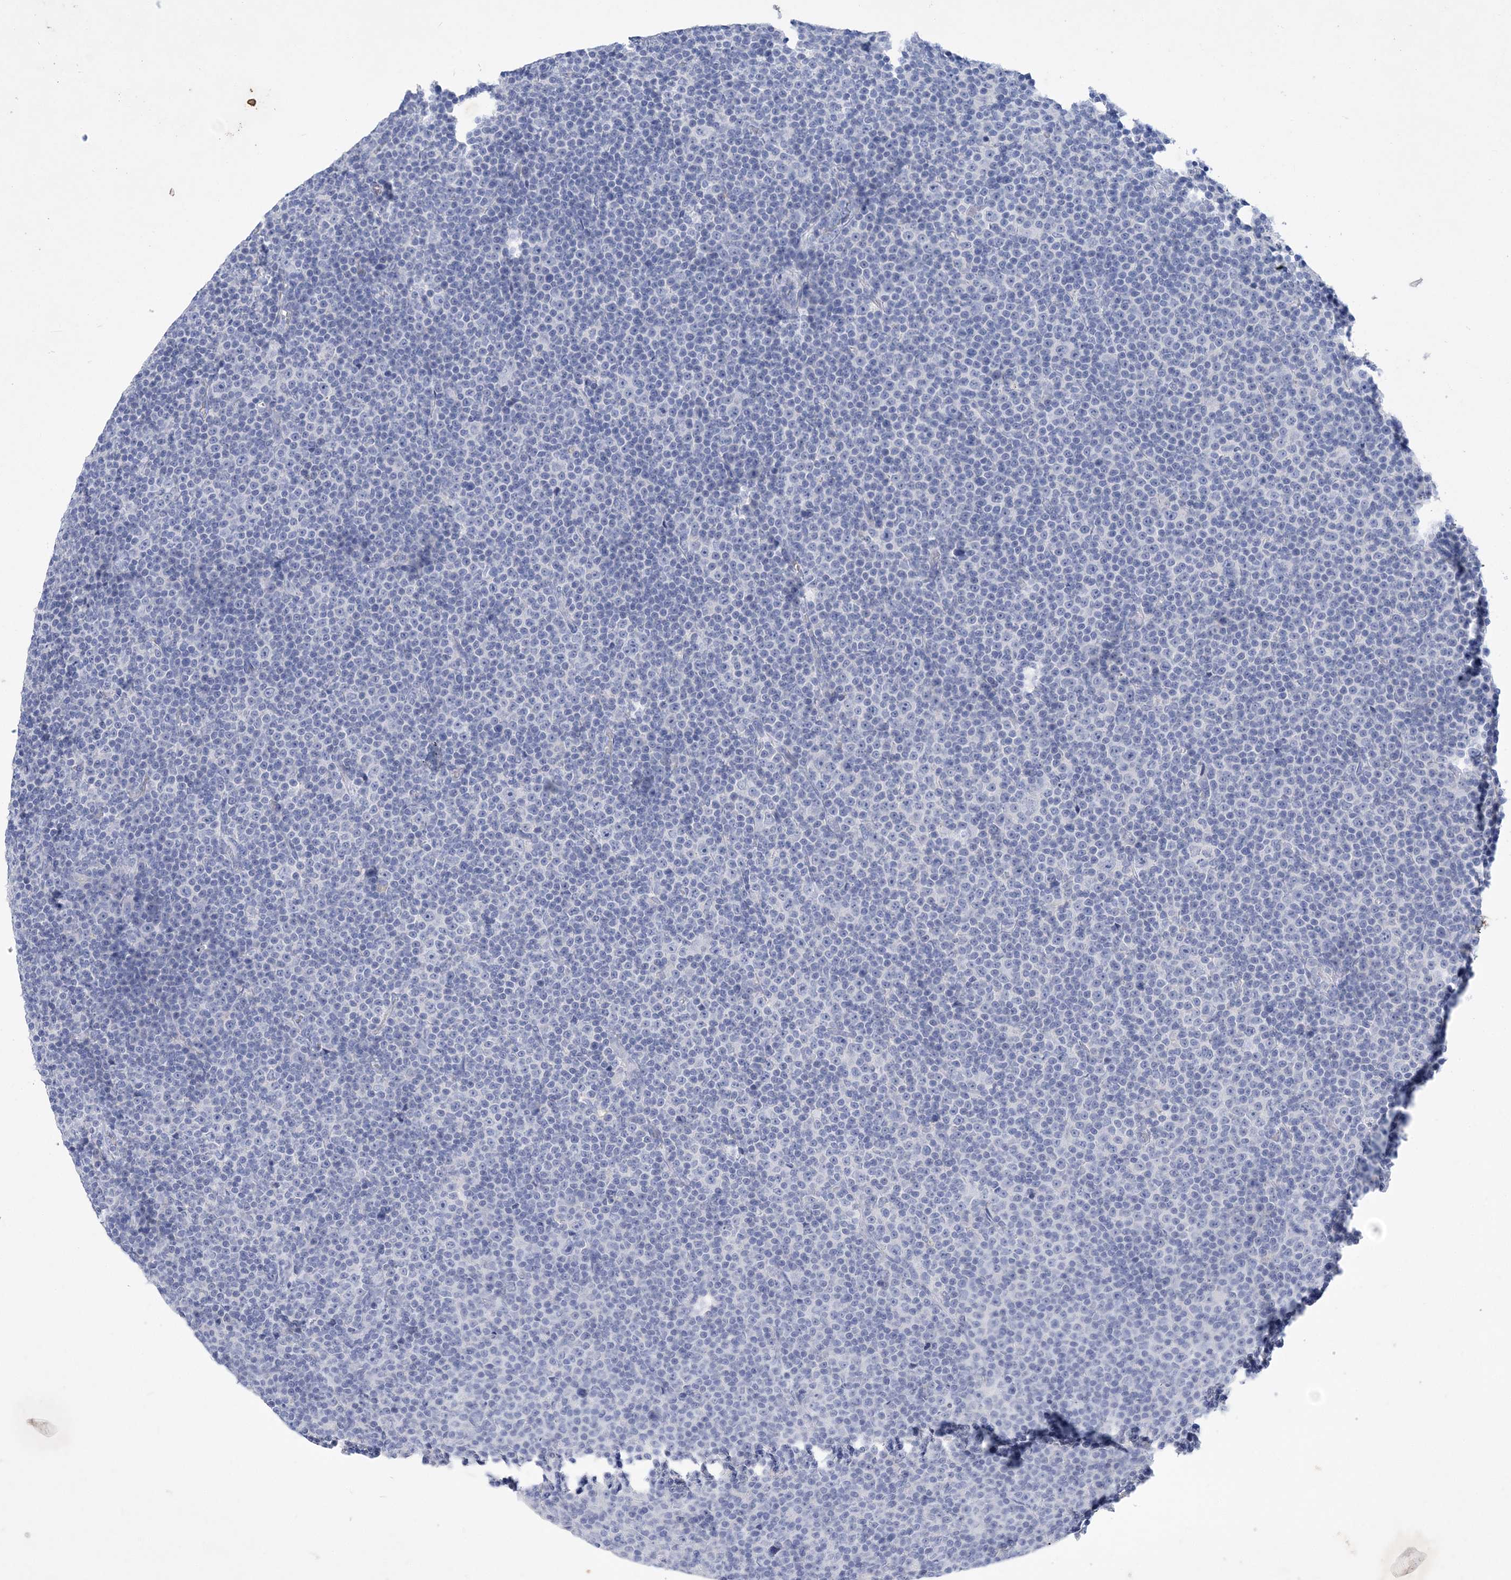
{"staining": {"intensity": "negative", "quantity": "none", "location": "none"}, "tissue": "lymphoma", "cell_type": "Tumor cells", "image_type": "cancer", "snomed": [{"axis": "morphology", "description": "Malignant lymphoma, non-Hodgkin's type, Low grade"}, {"axis": "topography", "description": "Lymph node"}], "caption": "DAB immunohistochemical staining of human malignant lymphoma, non-Hodgkin's type (low-grade) reveals no significant positivity in tumor cells.", "gene": "COPS8", "patient": {"sex": "female", "age": 67}}